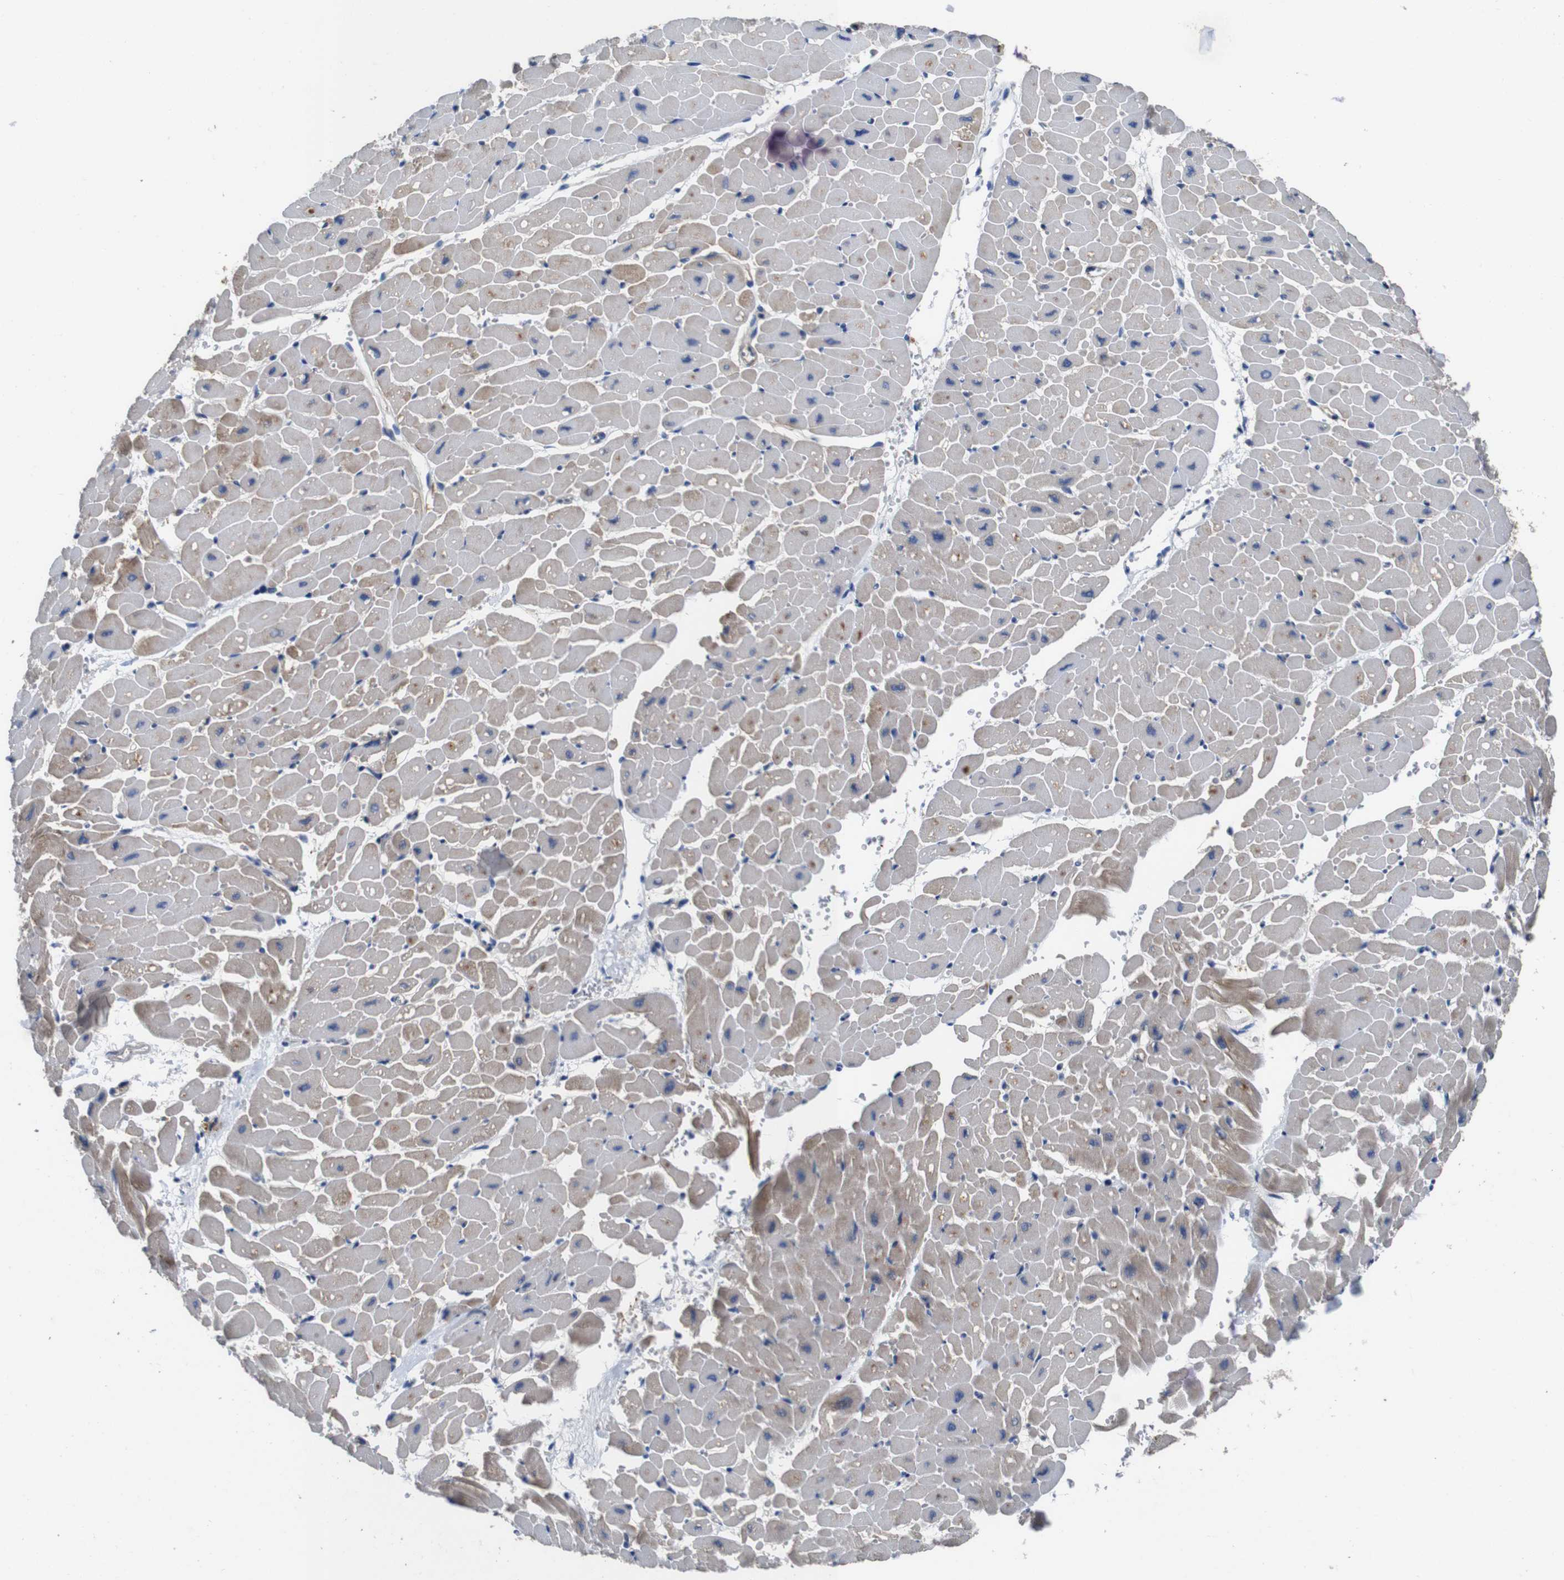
{"staining": {"intensity": "moderate", "quantity": "<25%", "location": "cytoplasmic/membranous"}, "tissue": "heart muscle", "cell_type": "Cardiomyocytes", "image_type": "normal", "snomed": [{"axis": "morphology", "description": "Normal tissue, NOS"}, {"axis": "topography", "description": "Heart"}], "caption": "Benign heart muscle was stained to show a protein in brown. There is low levels of moderate cytoplasmic/membranous staining in approximately <25% of cardiomyocytes. The protein of interest is shown in brown color, while the nuclei are stained blue.", "gene": "GLIPR1", "patient": {"sex": "male", "age": 45}}